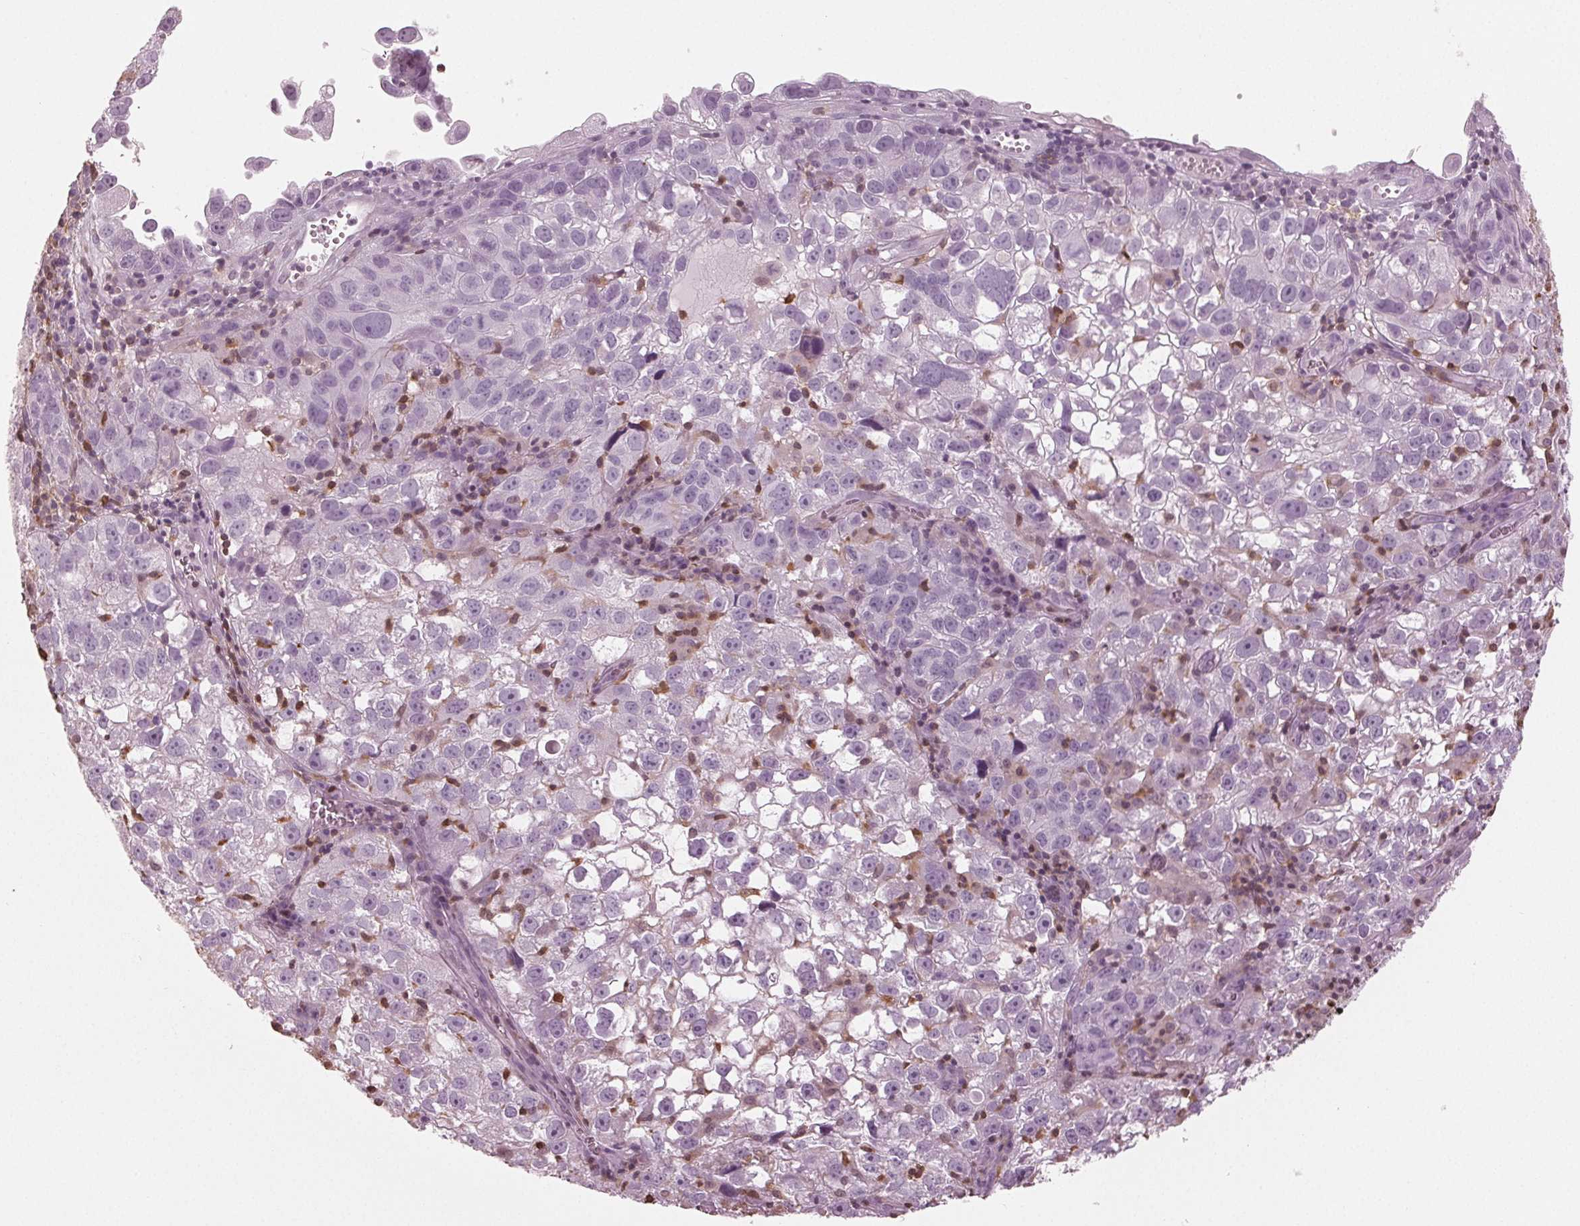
{"staining": {"intensity": "negative", "quantity": "none", "location": "none"}, "tissue": "cervical cancer", "cell_type": "Tumor cells", "image_type": "cancer", "snomed": [{"axis": "morphology", "description": "Squamous cell carcinoma, NOS"}, {"axis": "topography", "description": "Cervix"}], "caption": "High magnification brightfield microscopy of squamous cell carcinoma (cervical) stained with DAB (3,3'-diaminobenzidine) (brown) and counterstained with hematoxylin (blue): tumor cells show no significant positivity.", "gene": "BTLA", "patient": {"sex": "female", "age": 55}}